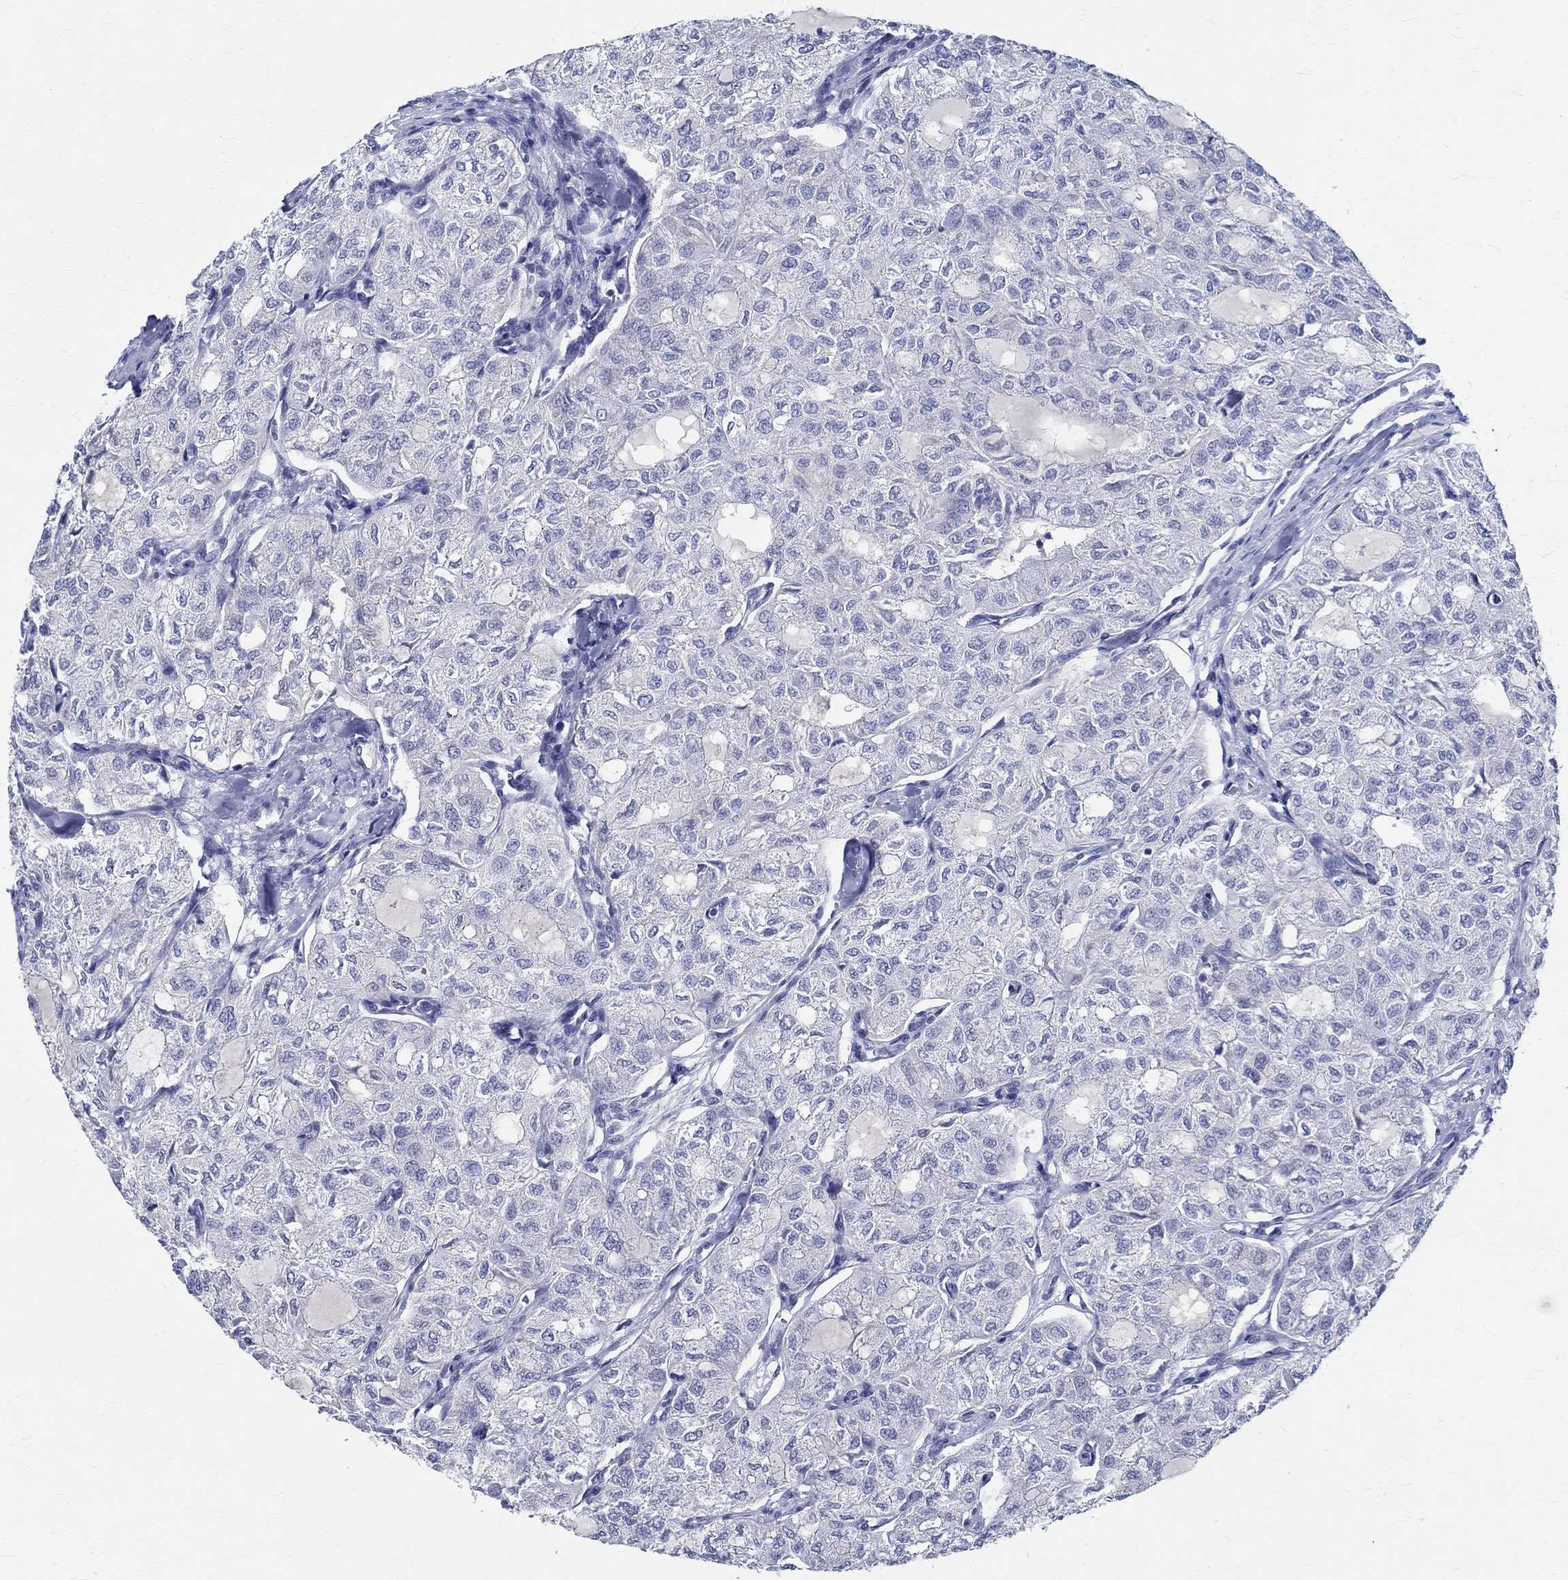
{"staining": {"intensity": "negative", "quantity": "none", "location": "none"}, "tissue": "thyroid cancer", "cell_type": "Tumor cells", "image_type": "cancer", "snomed": [{"axis": "morphology", "description": "Follicular adenoma carcinoma, NOS"}, {"axis": "topography", "description": "Thyroid gland"}], "caption": "Histopathology image shows no significant protein staining in tumor cells of thyroid cancer. (Stains: DAB (3,3'-diaminobenzidine) immunohistochemistry with hematoxylin counter stain, Microscopy: brightfield microscopy at high magnification).", "gene": "CETN1", "patient": {"sex": "male", "age": 75}}